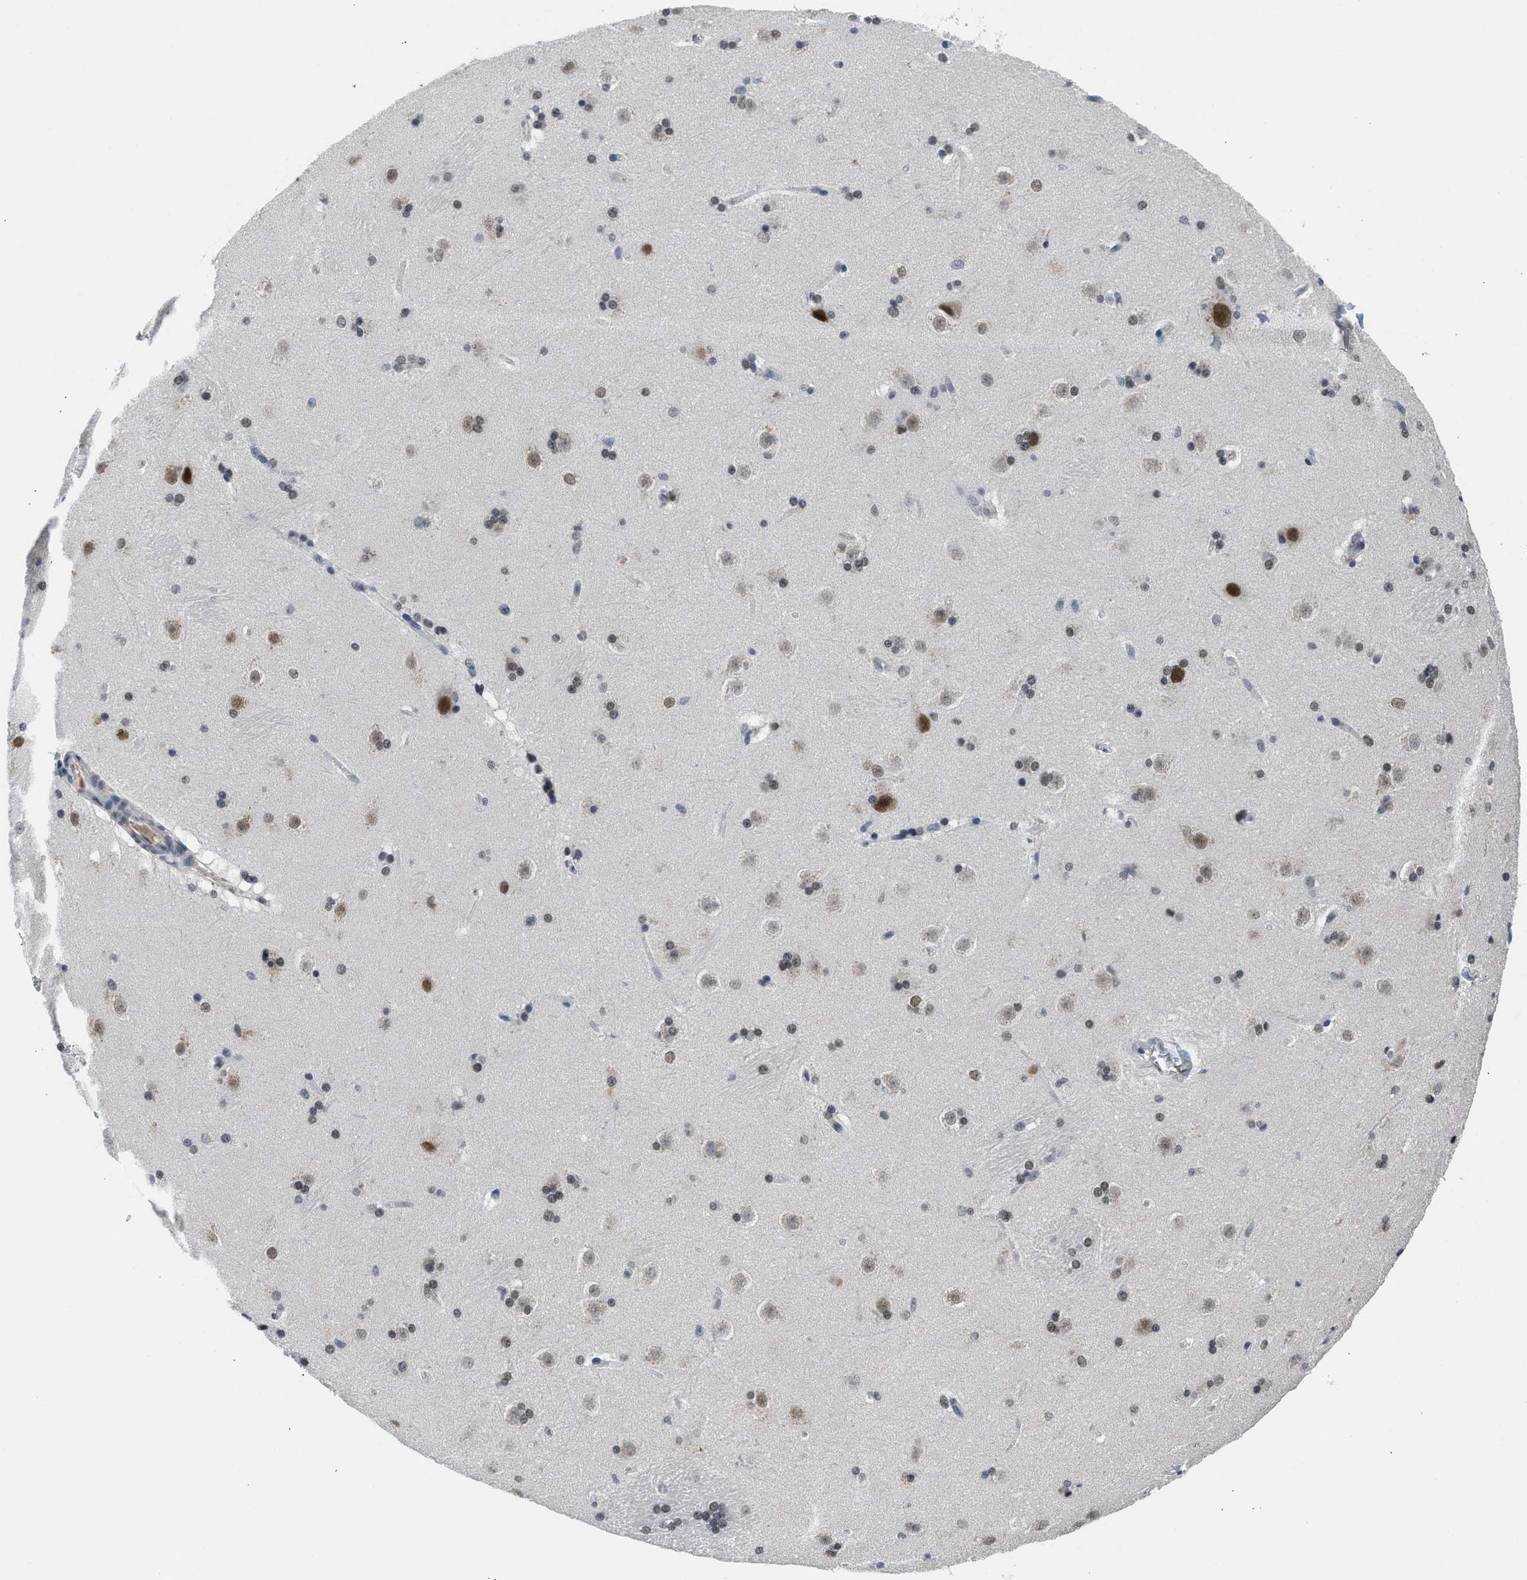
{"staining": {"intensity": "moderate", "quantity": "<25%", "location": "nuclear"}, "tissue": "caudate", "cell_type": "Glial cells", "image_type": "normal", "snomed": [{"axis": "morphology", "description": "Normal tissue, NOS"}, {"axis": "topography", "description": "Lateral ventricle wall"}], "caption": "Immunohistochemical staining of benign caudate reveals moderate nuclear protein positivity in approximately <25% of glial cells. (DAB (3,3'-diaminobenzidine) IHC, brown staining for protein, blue staining for nuclei).", "gene": "TERF2IP", "patient": {"sex": "female", "age": 19}}